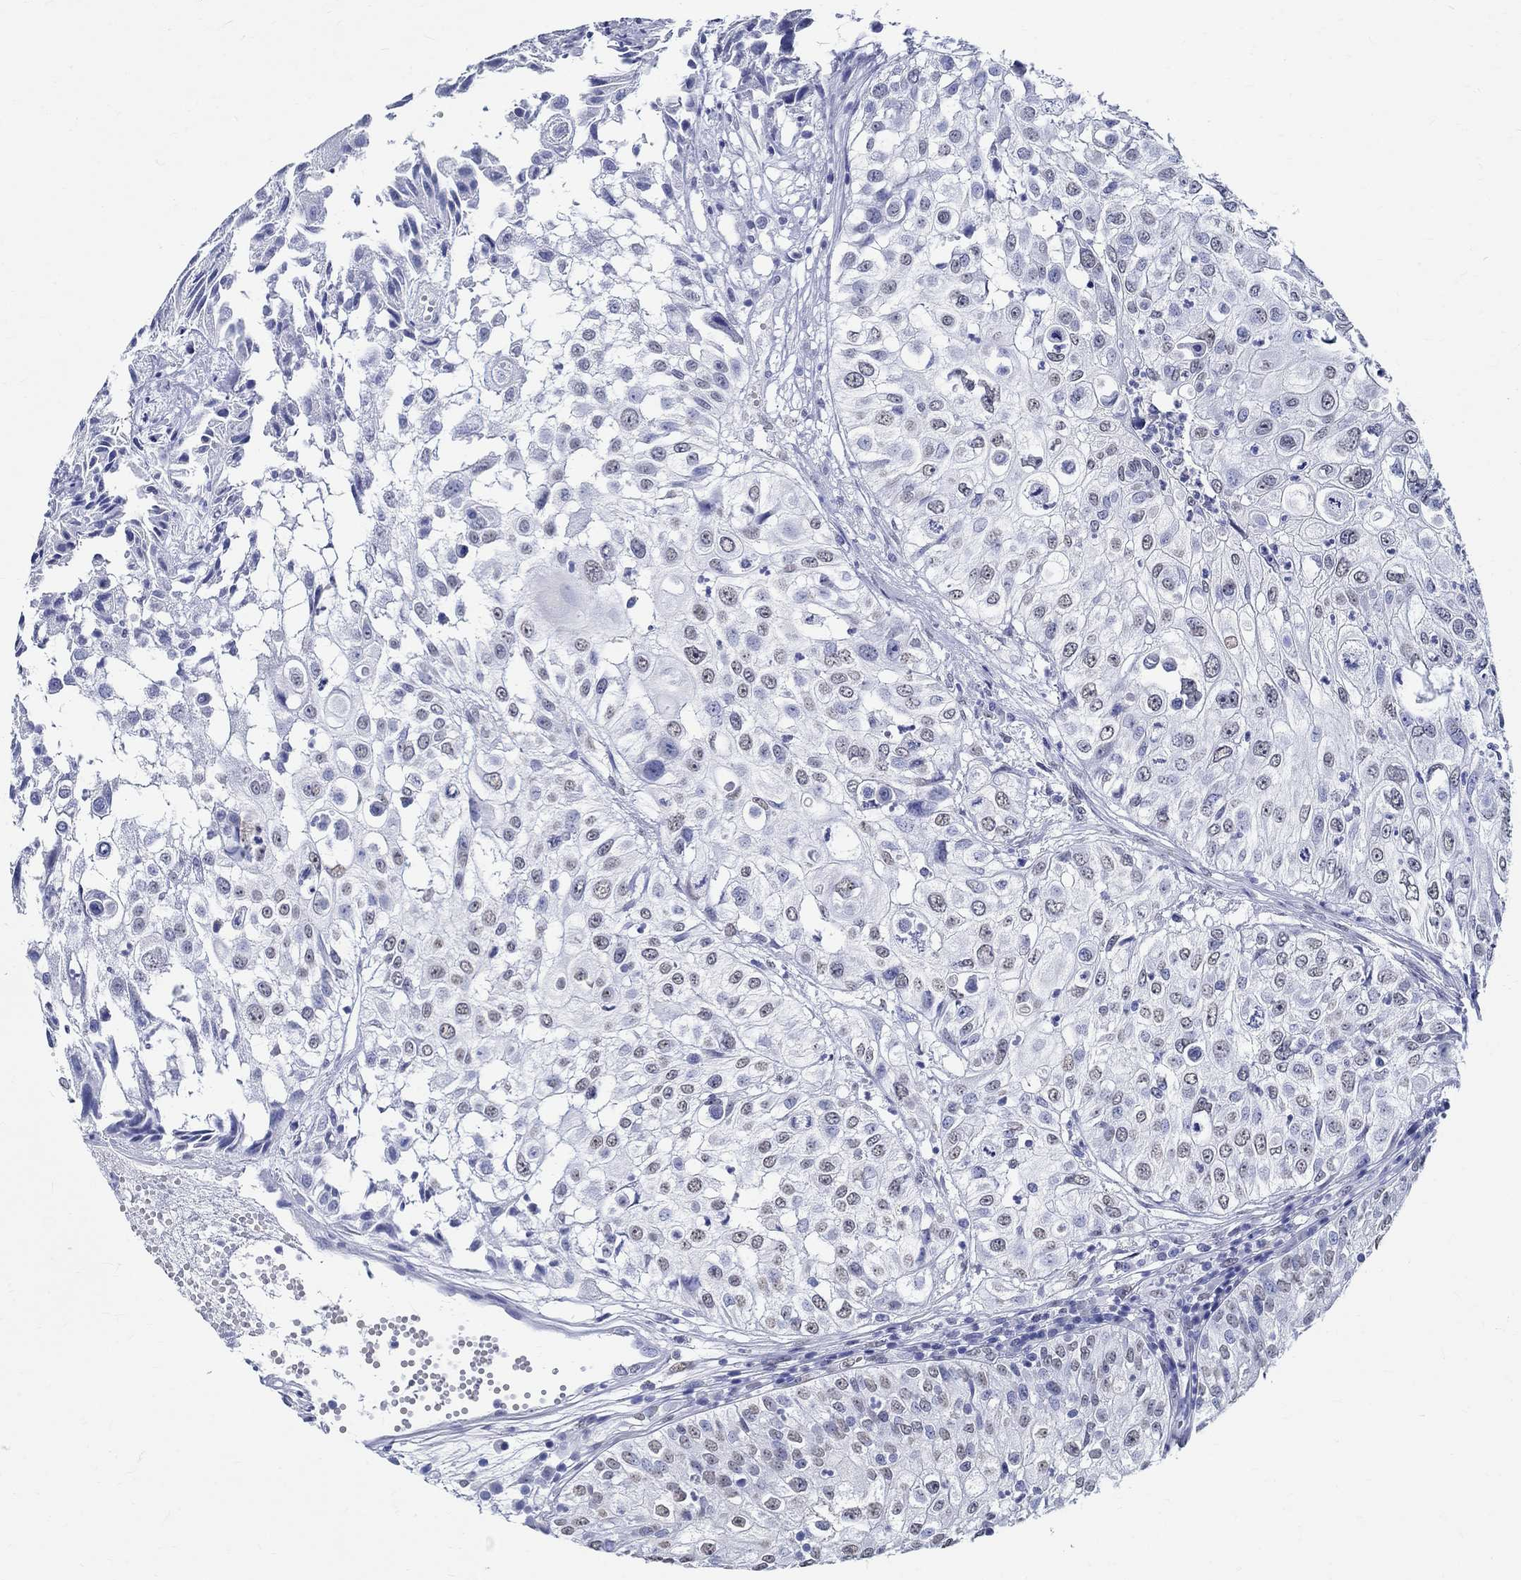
{"staining": {"intensity": "negative", "quantity": "none", "location": "none"}, "tissue": "urothelial cancer", "cell_type": "Tumor cells", "image_type": "cancer", "snomed": [{"axis": "morphology", "description": "Urothelial carcinoma, High grade"}, {"axis": "topography", "description": "Urinary bladder"}], "caption": "The image displays no staining of tumor cells in urothelial cancer.", "gene": "TSPAN16", "patient": {"sex": "female", "age": 79}}